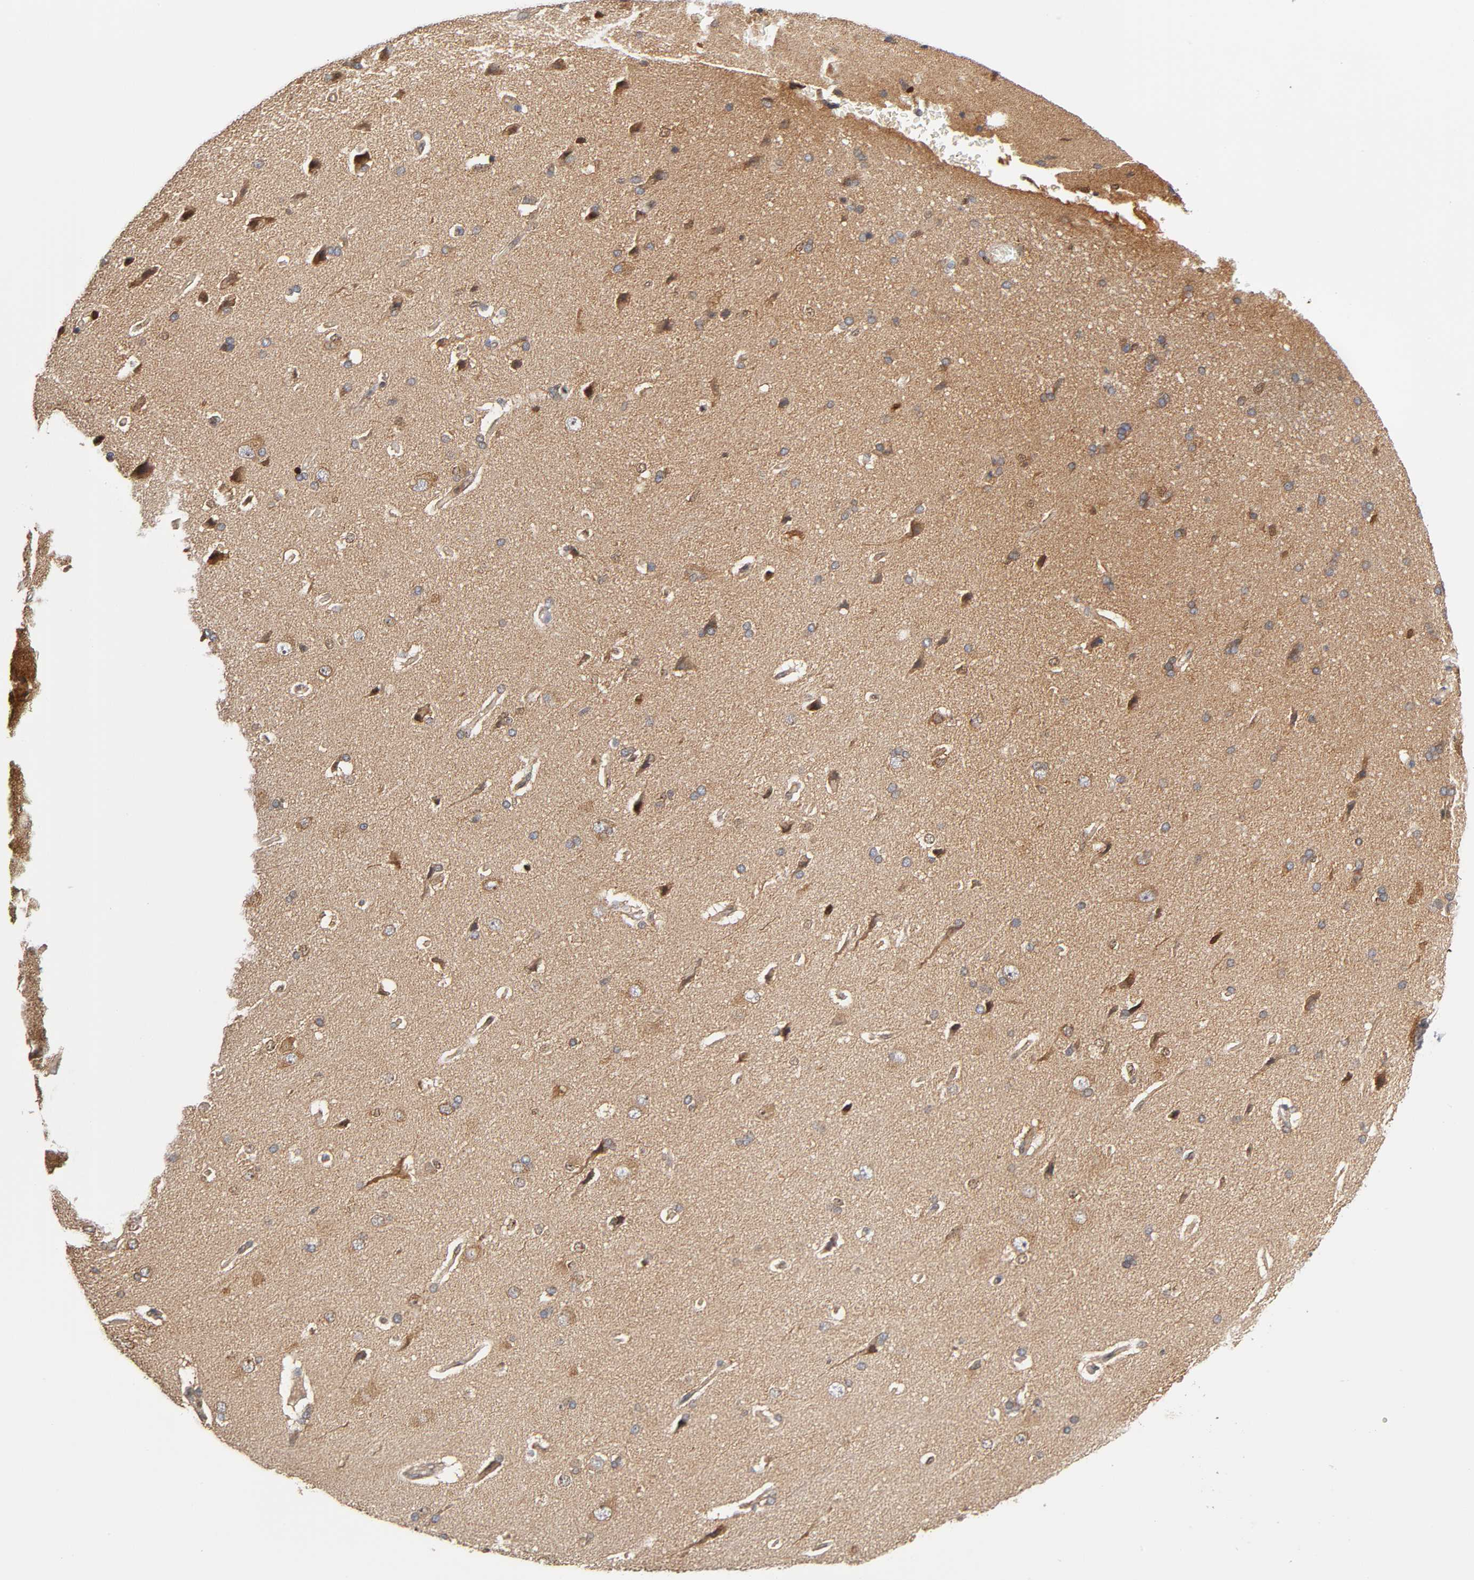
{"staining": {"intensity": "negative", "quantity": "none", "location": "none"}, "tissue": "cerebral cortex", "cell_type": "Endothelial cells", "image_type": "normal", "snomed": [{"axis": "morphology", "description": "Normal tissue, NOS"}, {"axis": "topography", "description": "Cerebral cortex"}], "caption": "Protein analysis of unremarkable cerebral cortex displays no significant positivity in endothelial cells.", "gene": "PAFAH1B1", "patient": {"sex": "male", "age": 62}}